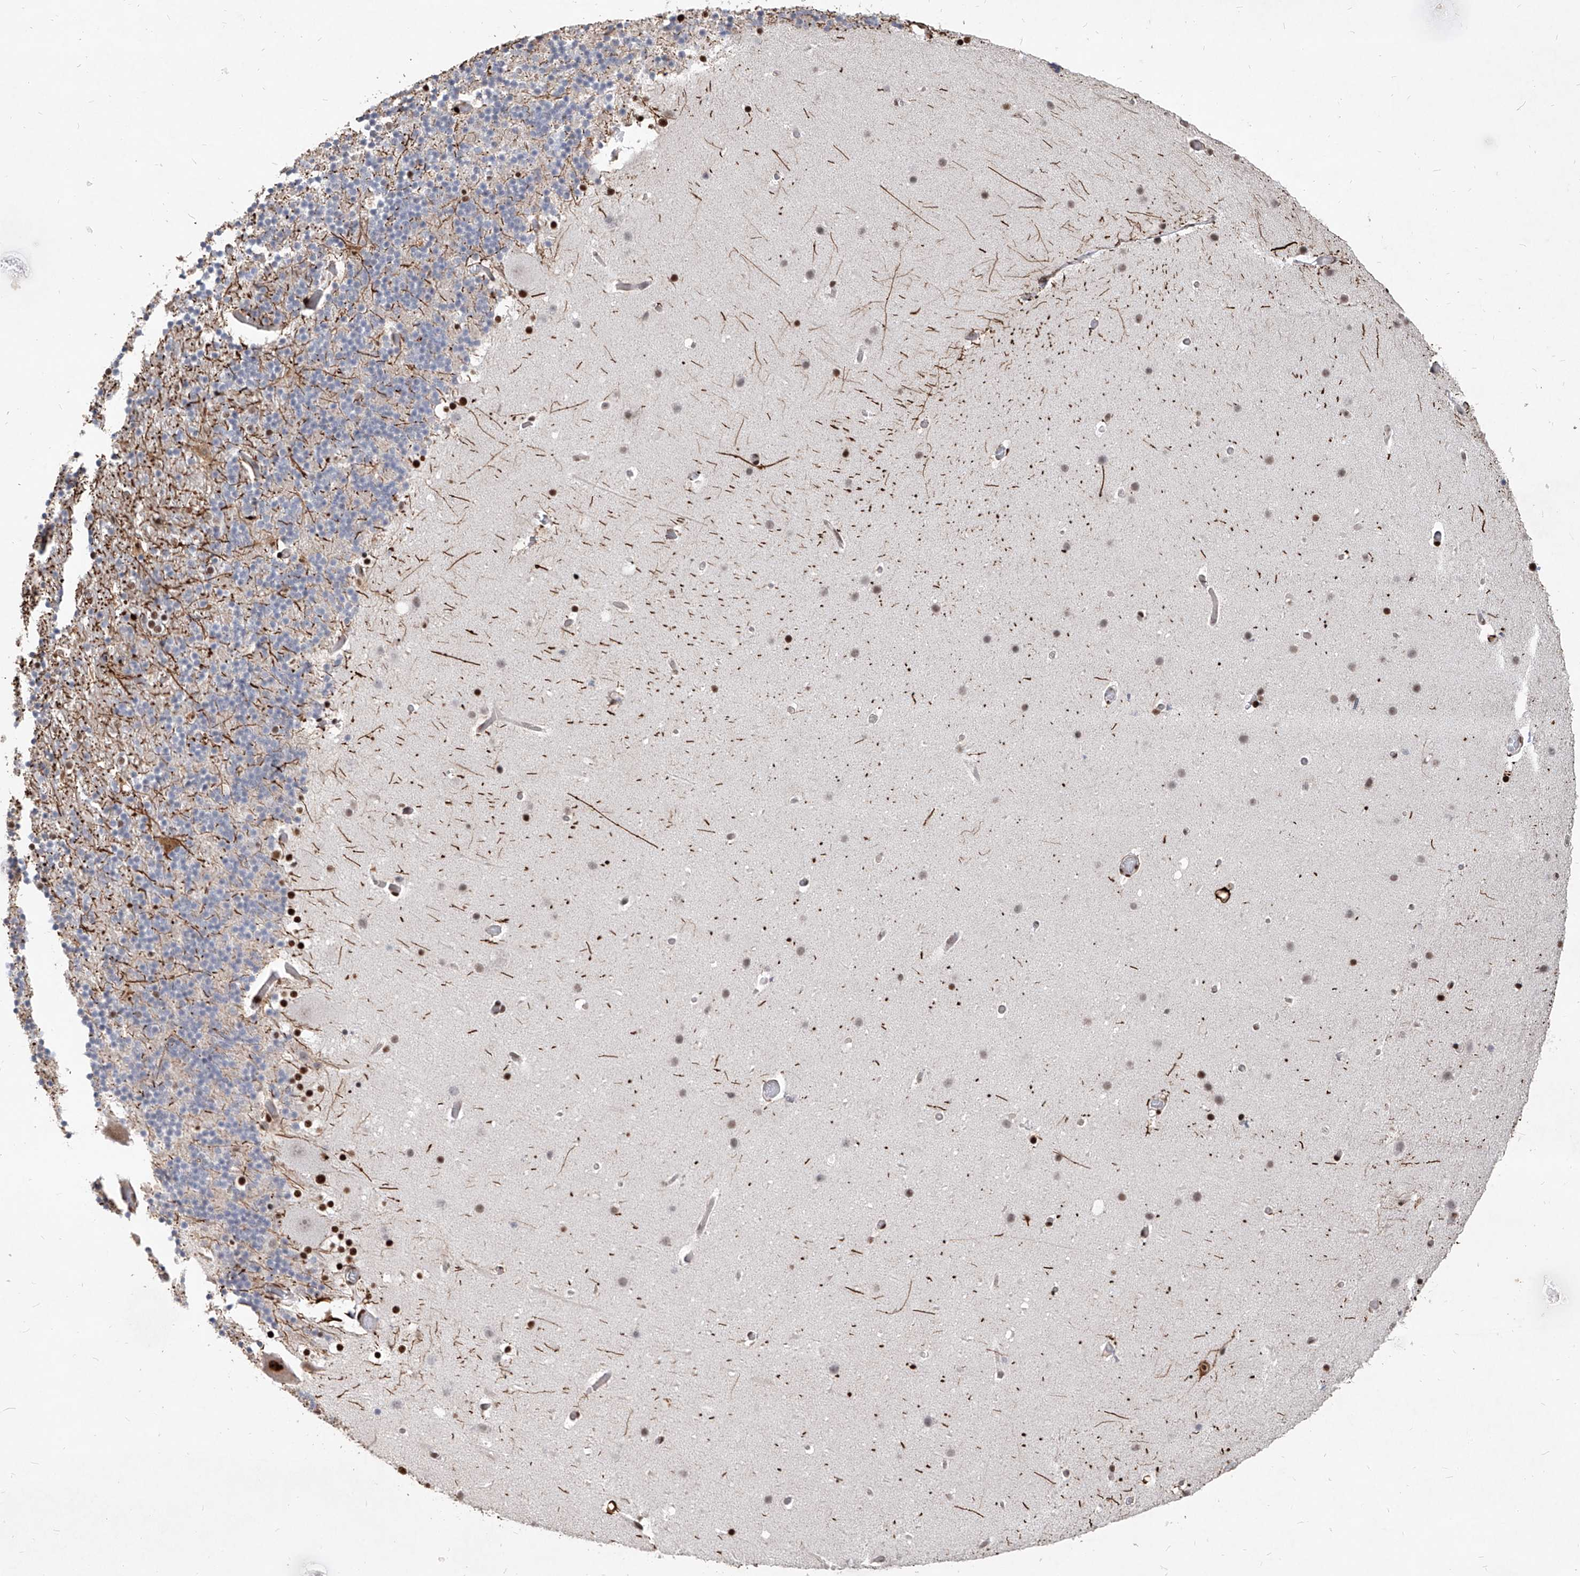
{"staining": {"intensity": "negative", "quantity": "none", "location": "none"}, "tissue": "cerebellum", "cell_type": "Cells in granular layer", "image_type": "normal", "snomed": [{"axis": "morphology", "description": "Normal tissue, NOS"}, {"axis": "topography", "description": "Cerebellum"}], "caption": "Micrograph shows no protein staining in cells in granular layer of normal cerebellum. (Brightfield microscopy of DAB (3,3'-diaminobenzidine) immunohistochemistry at high magnification).", "gene": "IRF2", "patient": {"sex": "male", "age": 57}}